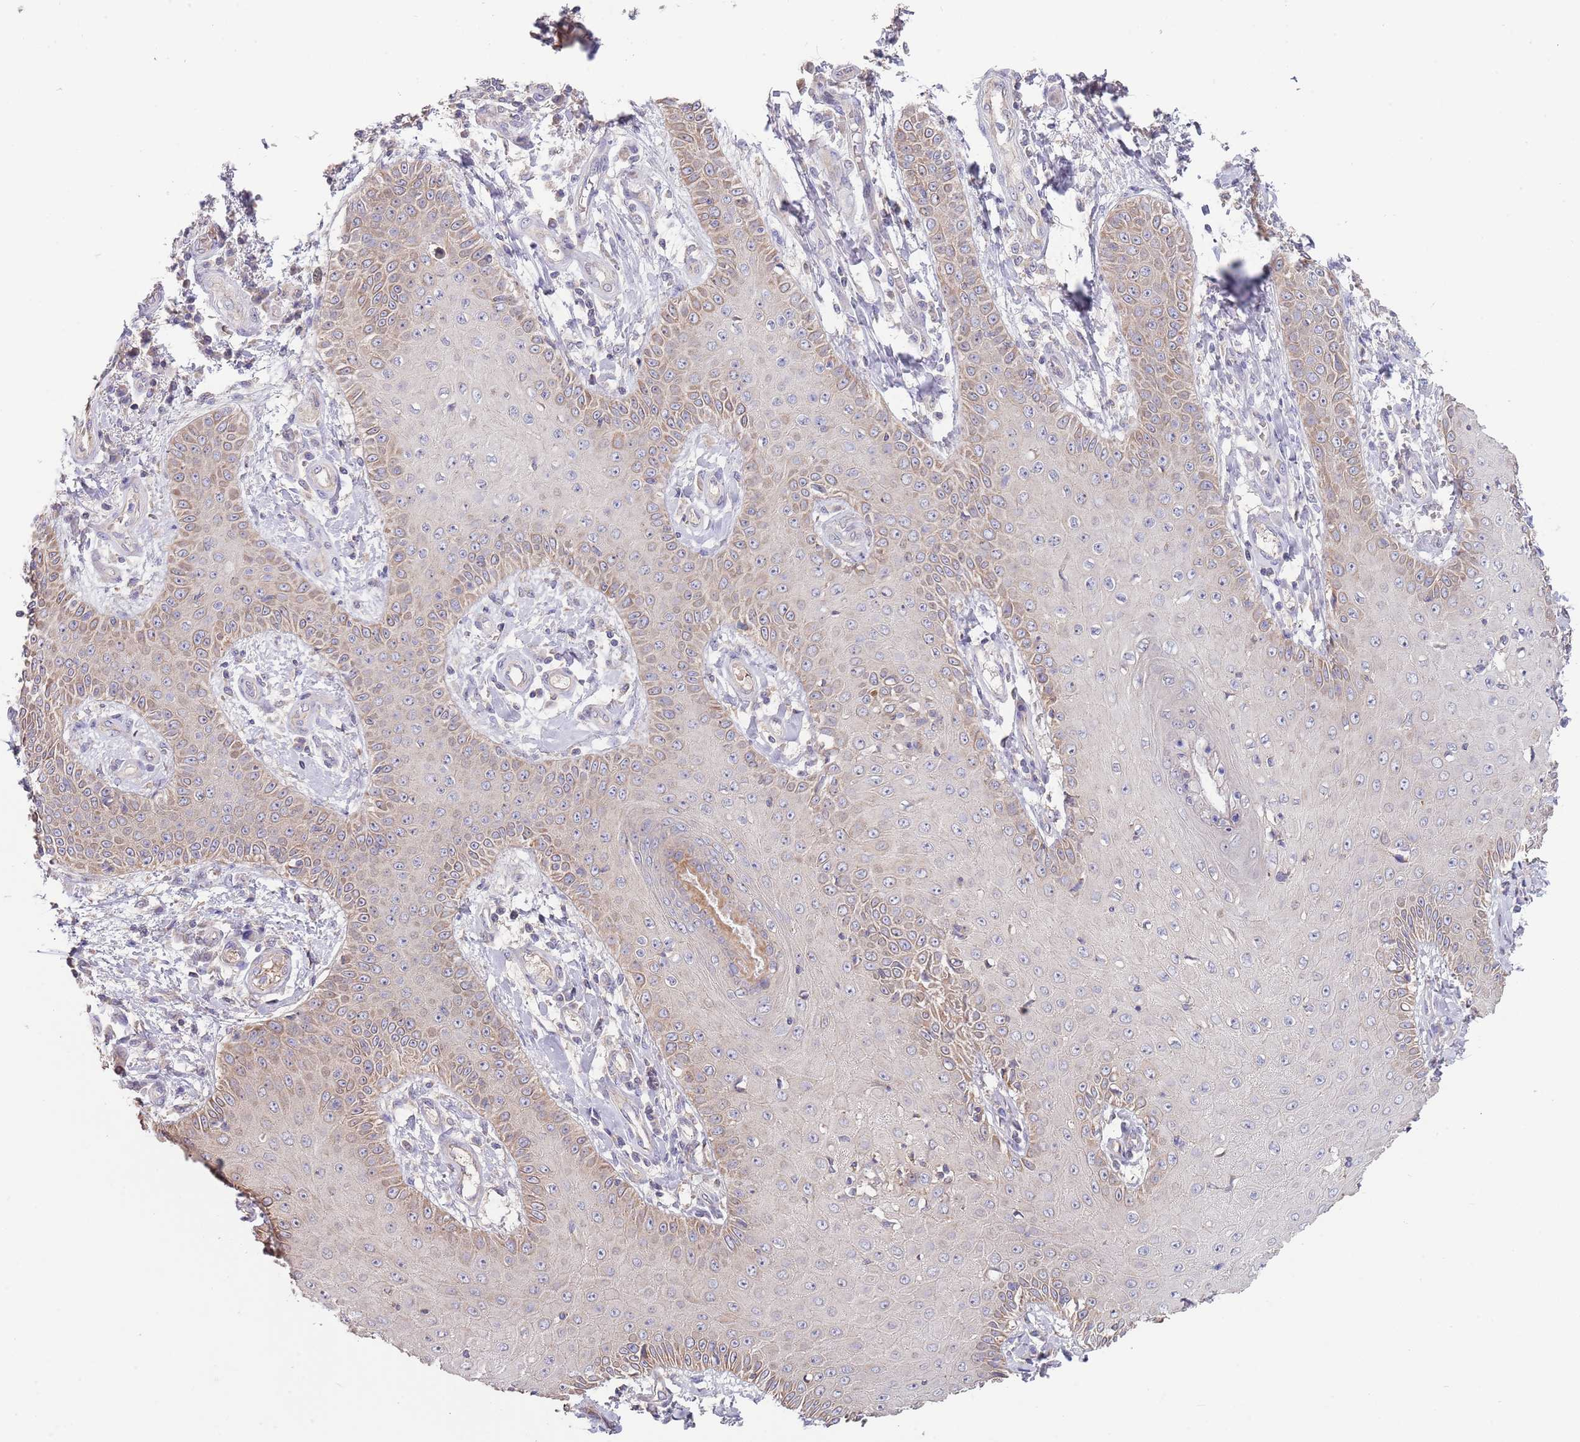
{"staining": {"intensity": "weak", "quantity": "<25%", "location": "cytoplasmic/membranous"}, "tissue": "skin cancer", "cell_type": "Tumor cells", "image_type": "cancer", "snomed": [{"axis": "morphology", "description": "Squamous cell carcinoma, NOS"}, {"axis": "topography", "description": "Skin"}], "caption": "High magnification brightfield microscopy of skin cancer (squamous cell carcinoma) stained with DAB (3,3'-diaminobenzidine) (brown) and counterstained with hematoxylin (blue): tumor cells show no significant staining. The staining is performed using DAB (3,3'-diaminobenzidine) brown chromogen with nuclei counter-stained in using hematoxylin.", "gene": "ABCC10", "patient": {"sex": "male", "age": 70}}